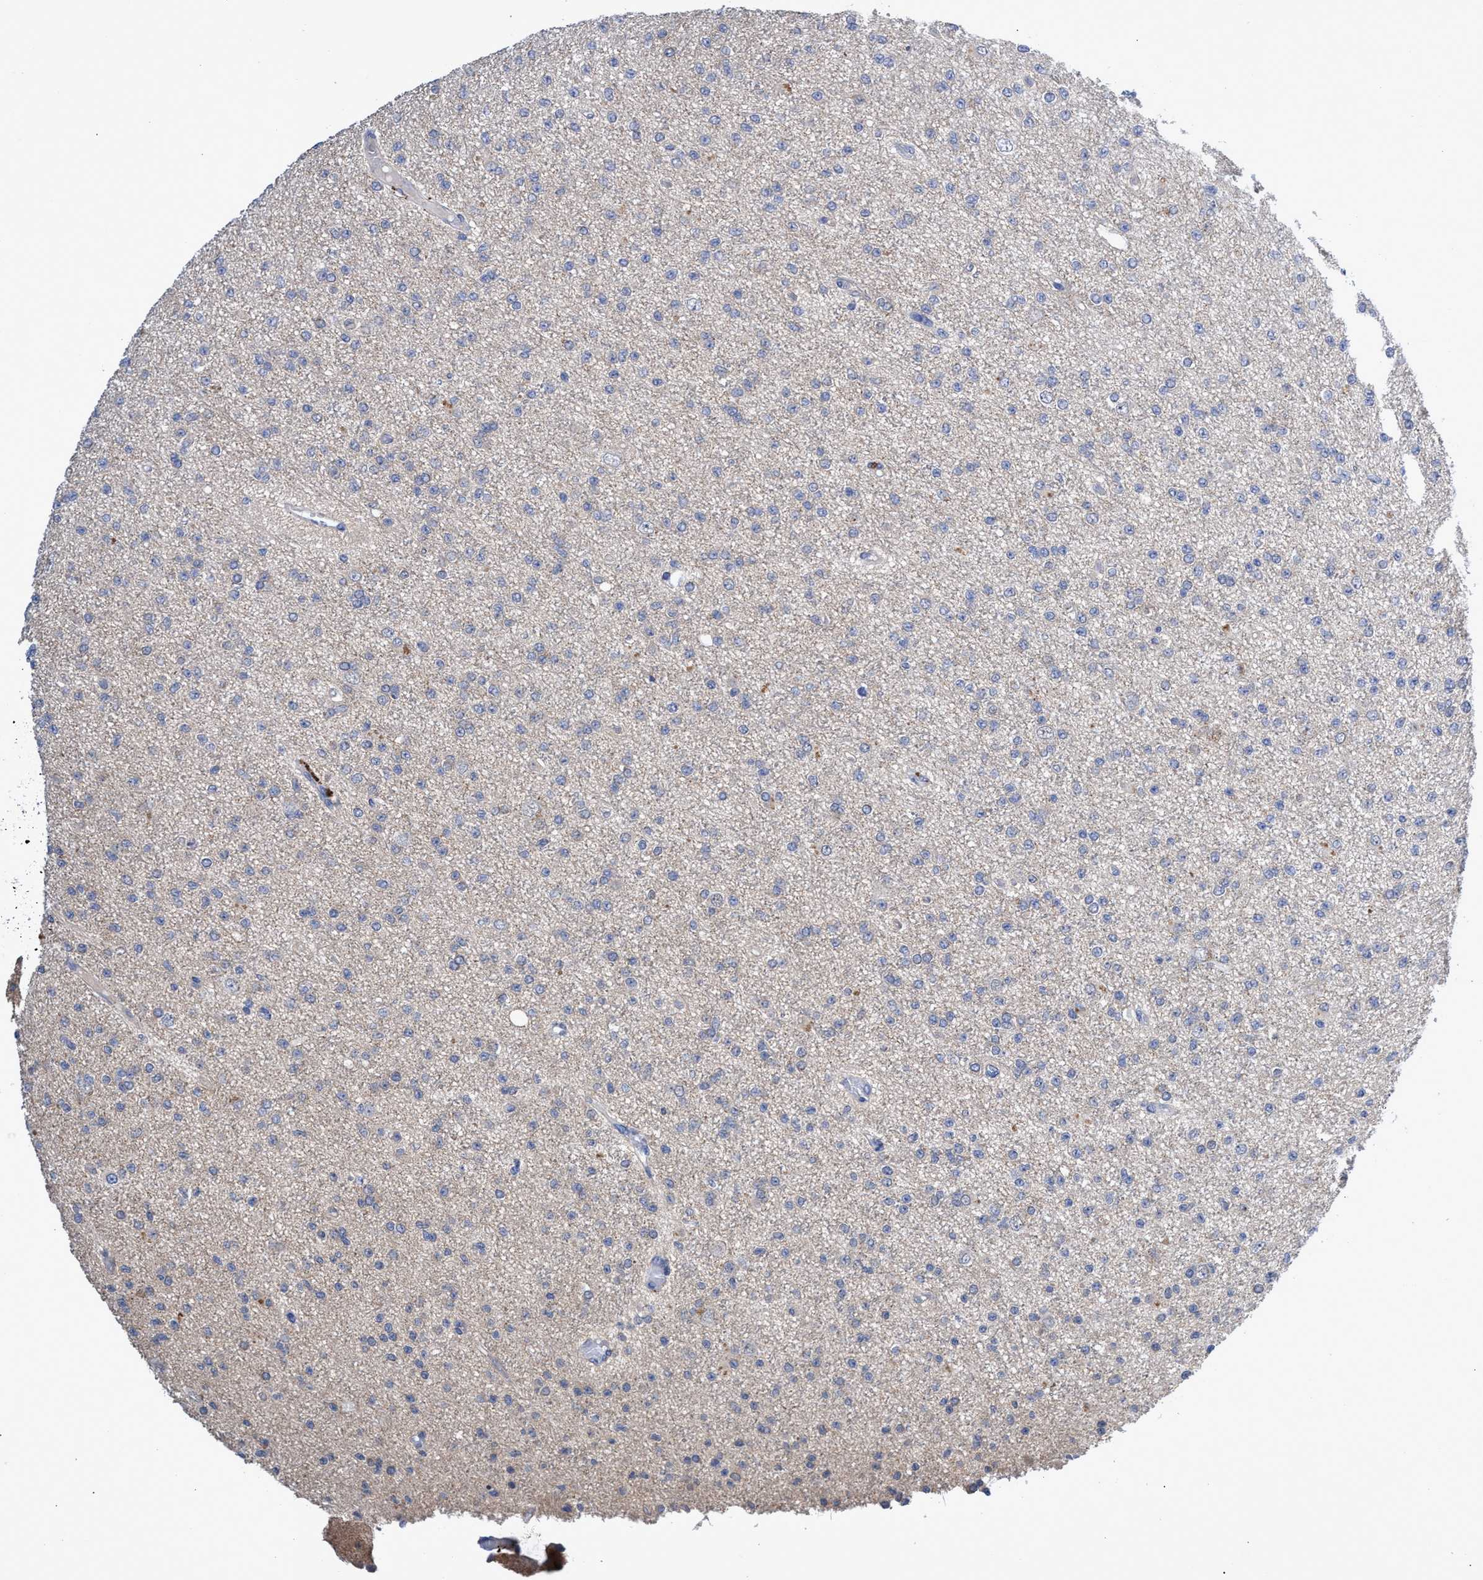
{"staining": {"intensity": "negative", "quantity": "none", "location": "none"}, "tissue": "glioma", "cell_type": "Tumor cells", "image_type": "cancer", "snomed": [{"axis": "morphology", "description": "Glioma, malignant, Low grade"}, {"axis": "topography", "description": "Brain"}], "caption": "Malignant glioma (low-grade) was stained to show a protein in brown. There is no significant expression in tumor cells.", "gene": "SVEP1", "patient": {"sex": "female", "age": 22}}